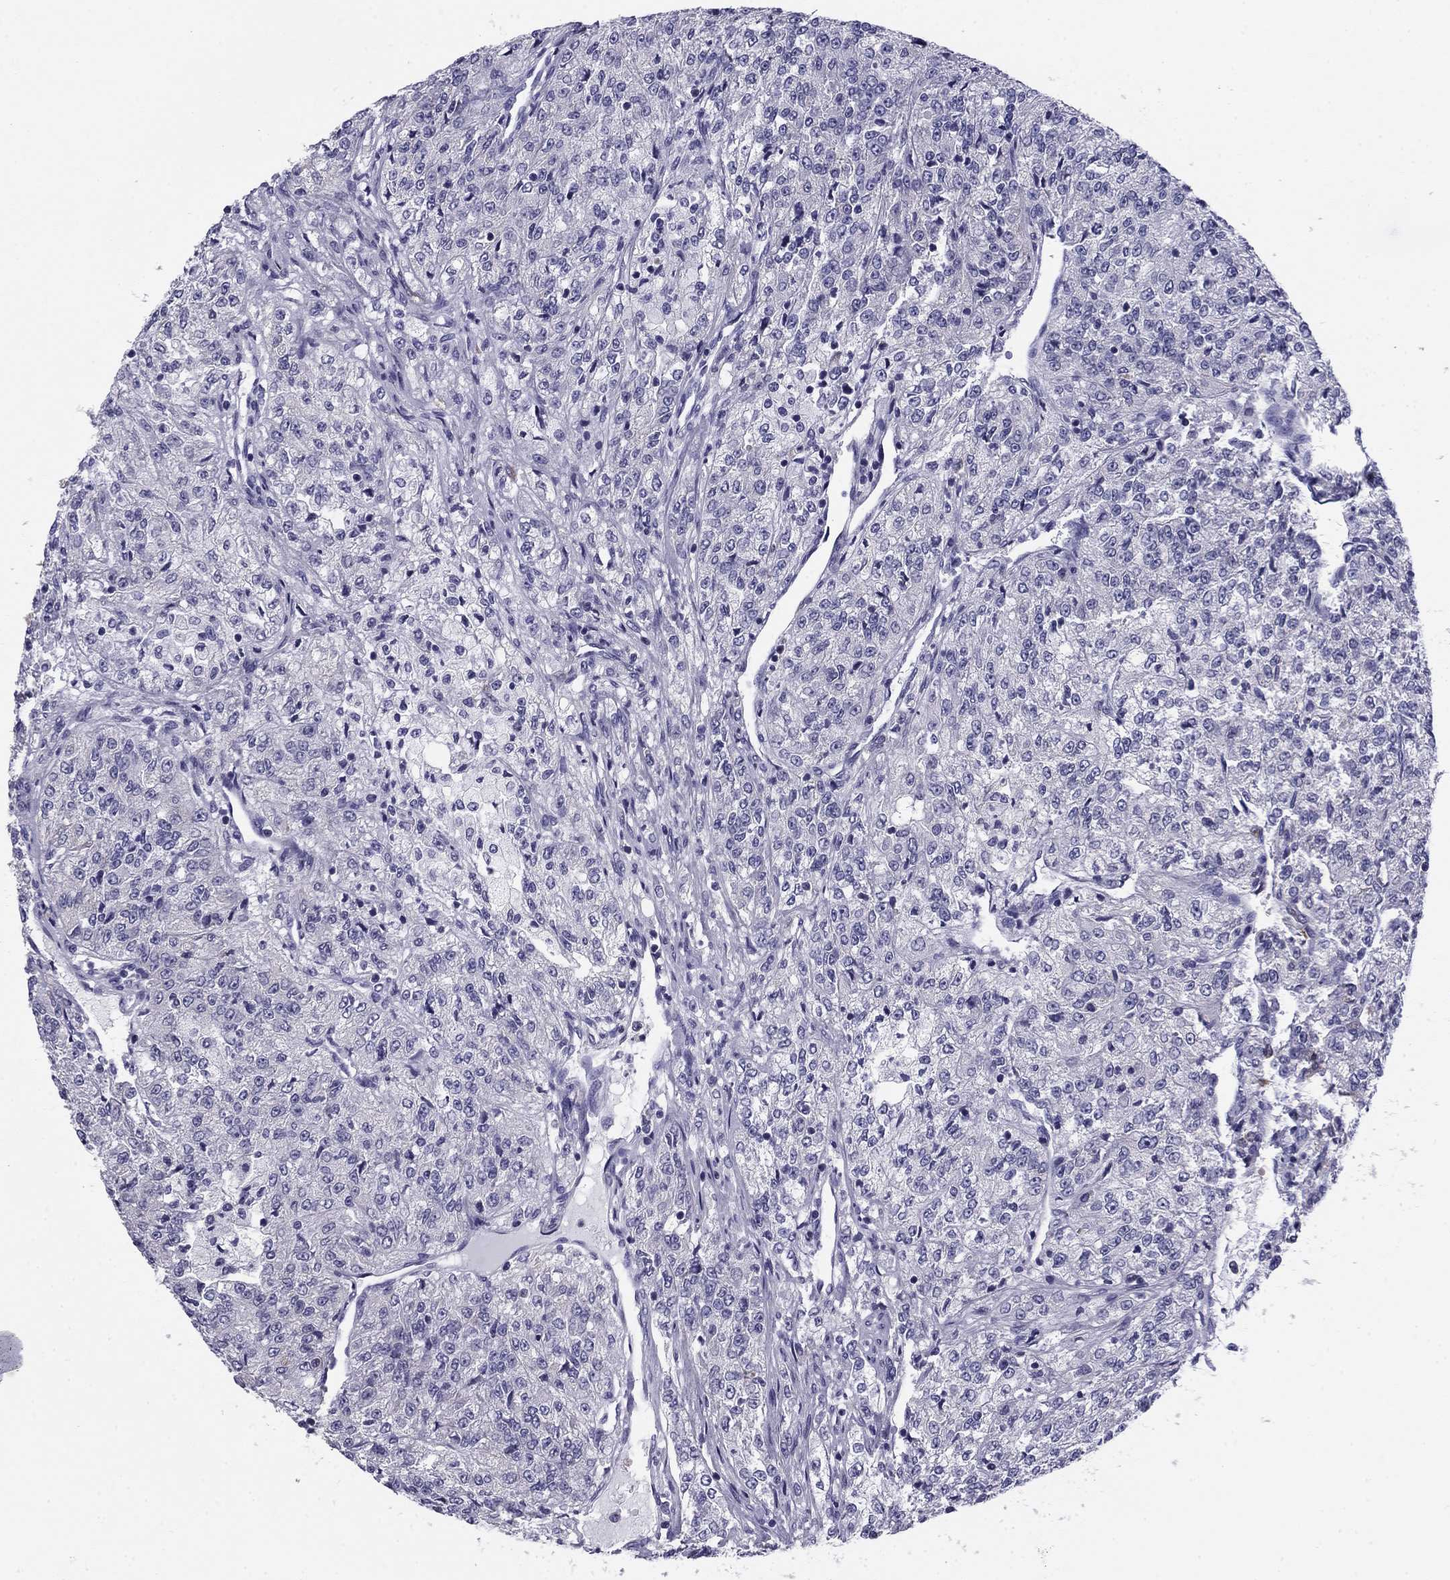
{"staining": {"intensity": "negative", "quantity": "none", "location": "none"}, "tissue": "renal cancer", "cell_type": "Tumor cells", "image_type": "cancer", "snomed": [{"axis": "morphology", "description": "Adenocarcinoma, NOS"}, {"axis": "topography", "description": "Kidney"}], "caption": "An immunohistochemistry histopathology image of renal cancer is shown. There is no staining in tumor cells of renal cancer. (DAB immunohistochemistry visualized using brightfield microscopy, high magnification).", "gene": "TMED3", "patient": {"sex": "female", "age": 63}}